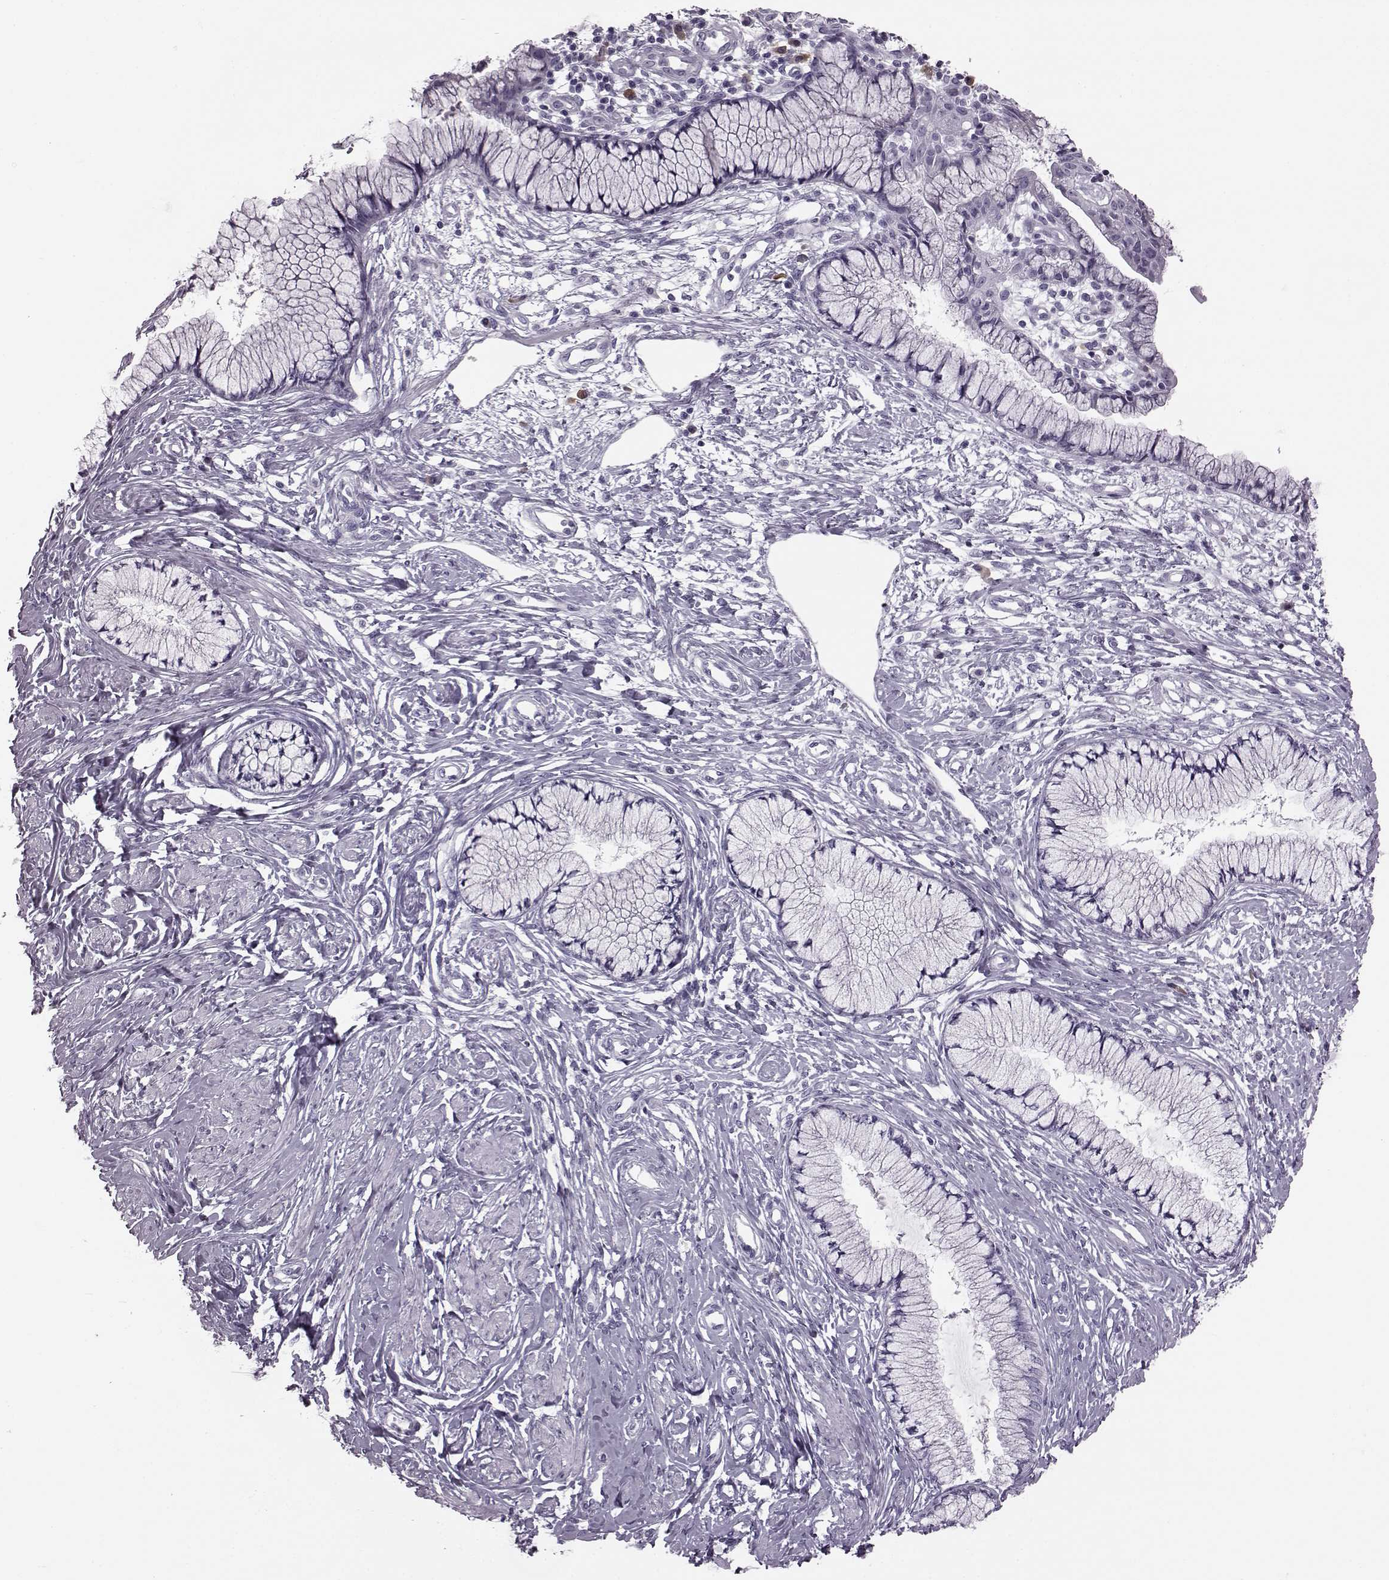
{"staining": {"intensity": "negative", "quantity": "none", "location": "none"}, "tissue": "cervix", "cell_type": "Glandular cells", "image_type": "normal", "snomed": [{"axis": "morphology", "description": "Normal tissue, NOS"}, {"axis": "topography", "description": "Cervix"}], "caption": "This is an immunohistochemistry (IHC) image of normal cervix. There is no staining in glandular cells.", "gene": "JSRP1", "patient": {"sex": "female", "age": 37}}